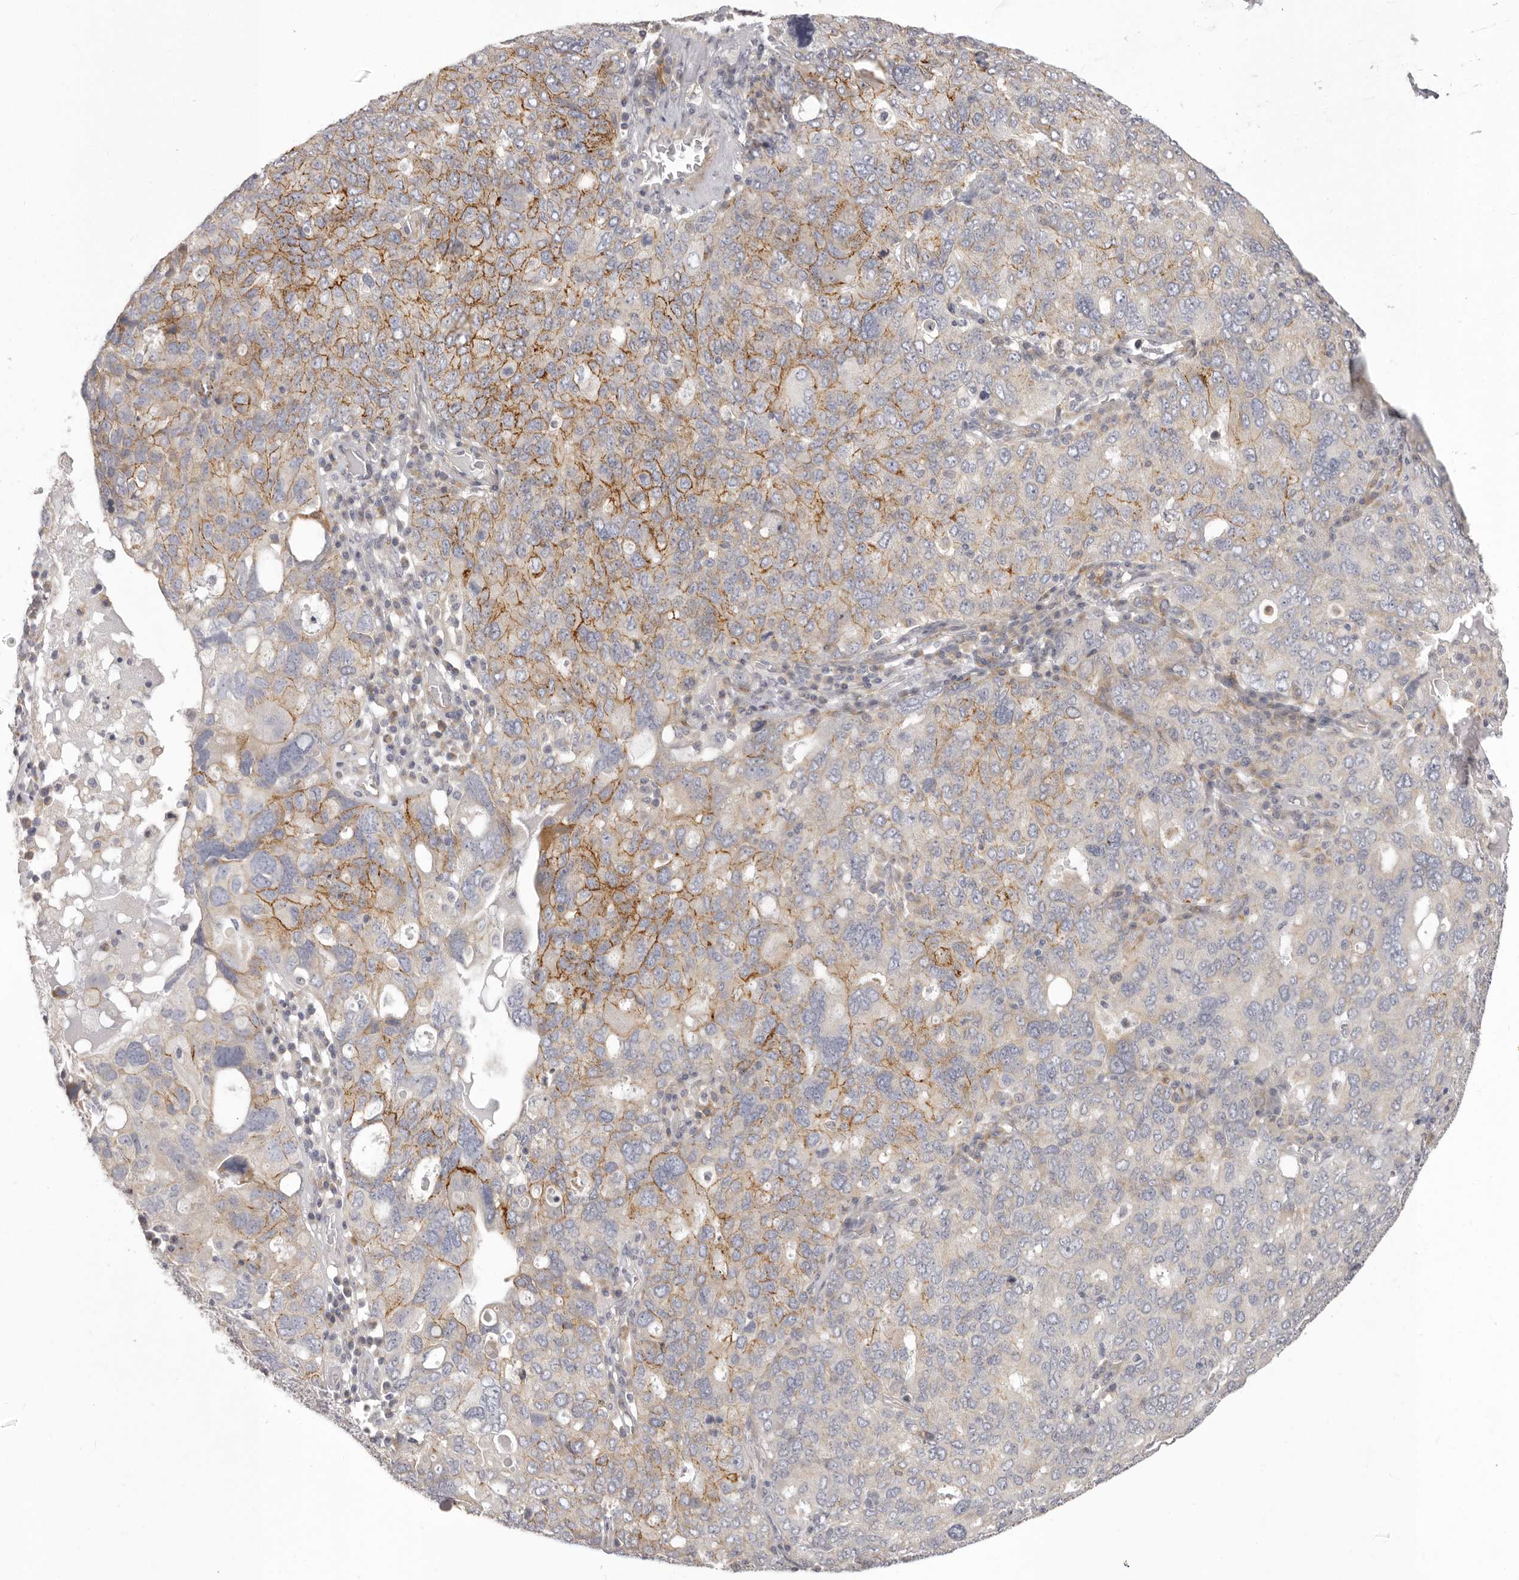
{"staining": {"intensity": "moderate", "quantity": "25%-75%", "location": "cytoplasmic/membranous"}, "tissue": "ovarian cancer", "cell_type": "Tumor cells", "image_type": "cancer", "snomed": [{"axis": "morphology", "description": "Carcinoma, endometroid"}, {"axis": "topography", "description": "Ovary"}], "caption": "Tumor cells exhibit medium levels of moderate cytoplasmic/membranous staining in approximately 25%-75% of cells in human endometroid carcinoma (ovarian).", "gene": "OTUD3", "patient": {"sex": "female", "age": 62}}